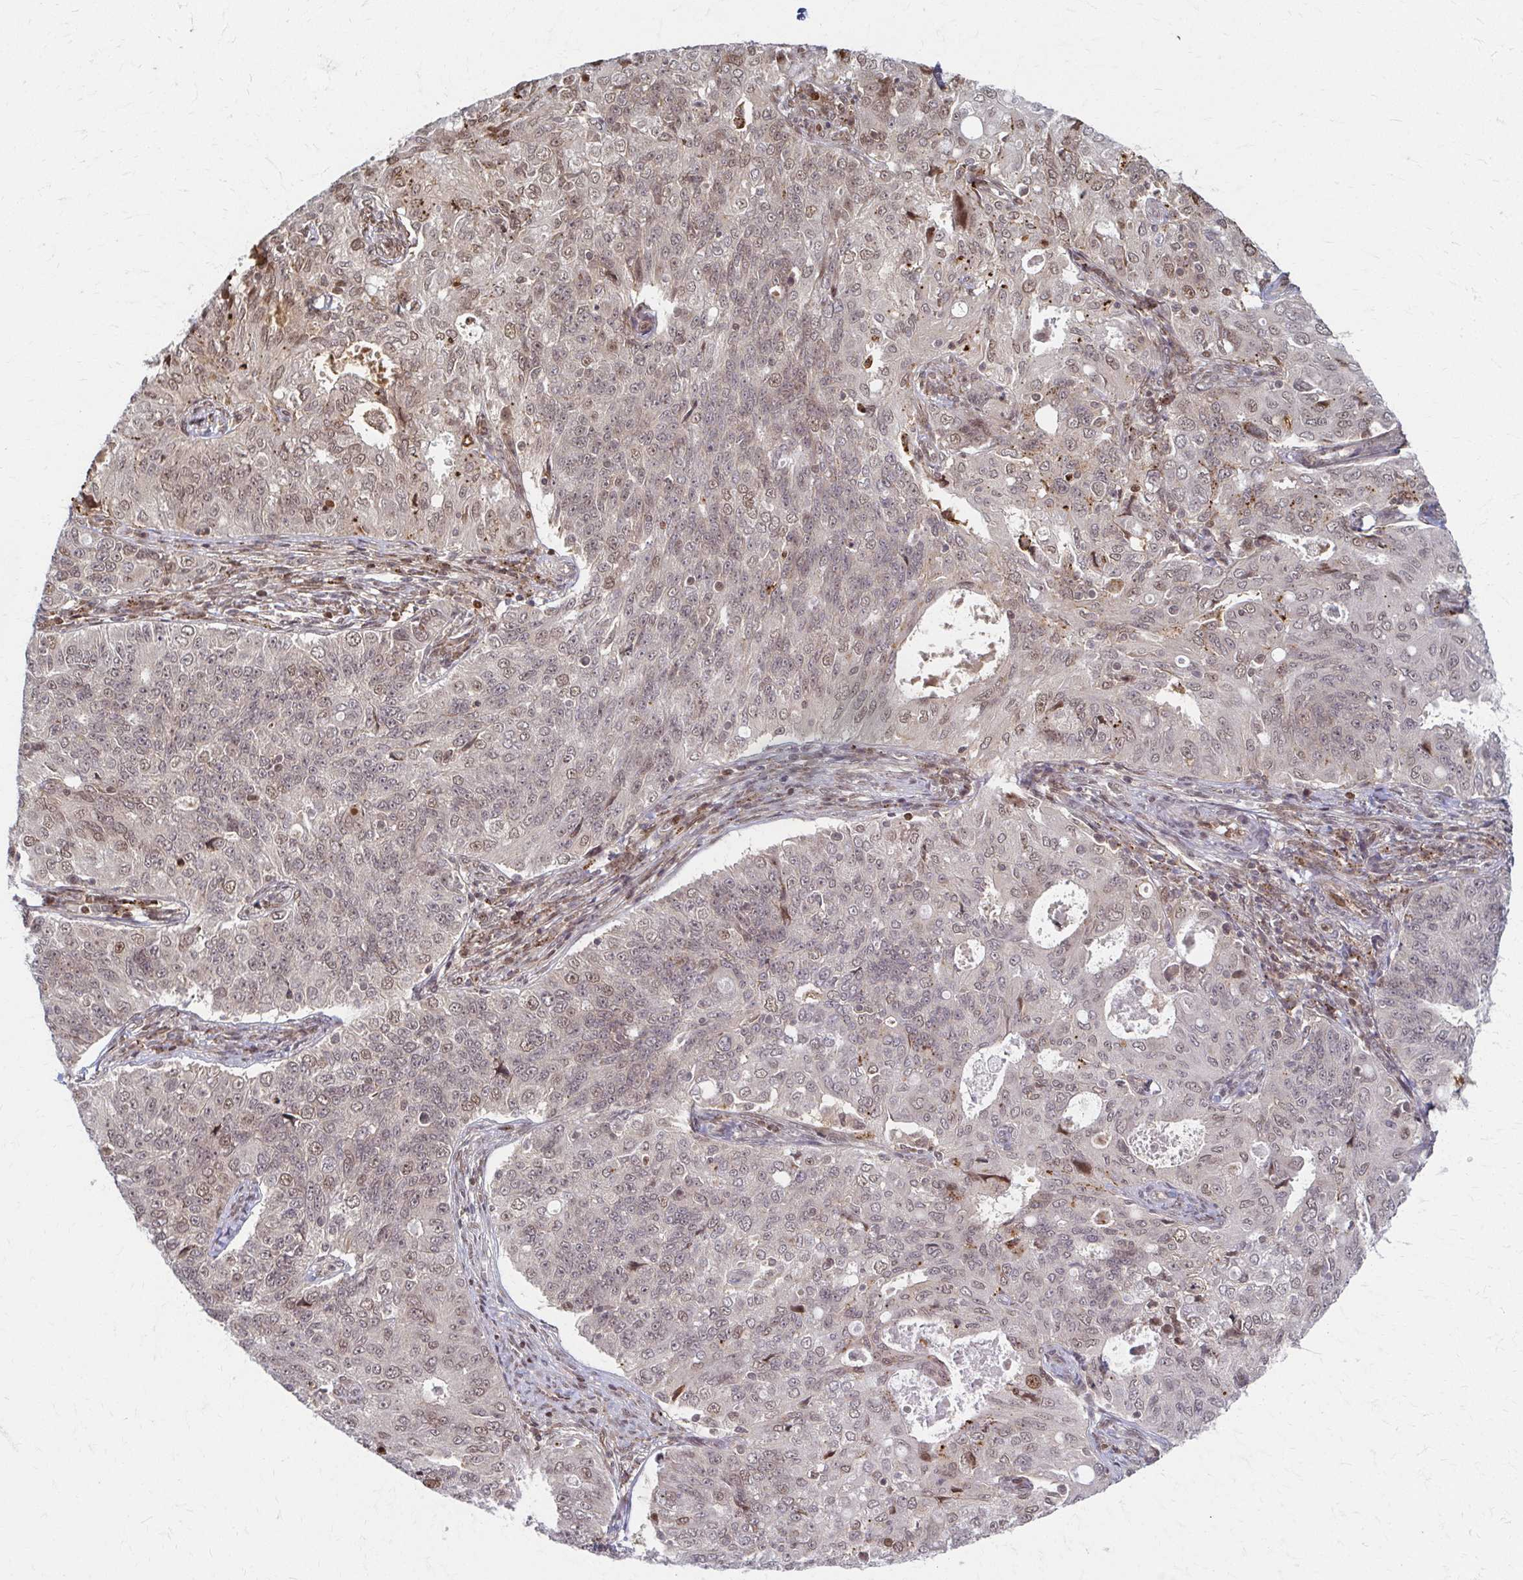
{"staining": {"intensity": "weak", "quantity": "25%-75%", "location": "nuclear"}, "tissue": "endometrial cancer", "cell_type": "Tumor cells", "image_type": "cancer", "snomed": [{"axis": "morphology", "description": "Adenocarcinoma, NOS"}, {"axis": "topography", "description": "Endometrium"}], "caption": "Protein staining displays weak nuclear staining in about 25%-75% of tumor cells in endometrial adenocarcinoma. The staining was performed using DAB (3,3'-diaminobenzidine) to visualize the protein expression in brown, while the nuclei were stained in blue with hematoxylin (Magnification: 20x).", "gene": "PSMD7", "patient": {"sex": "female", "age": 43}}